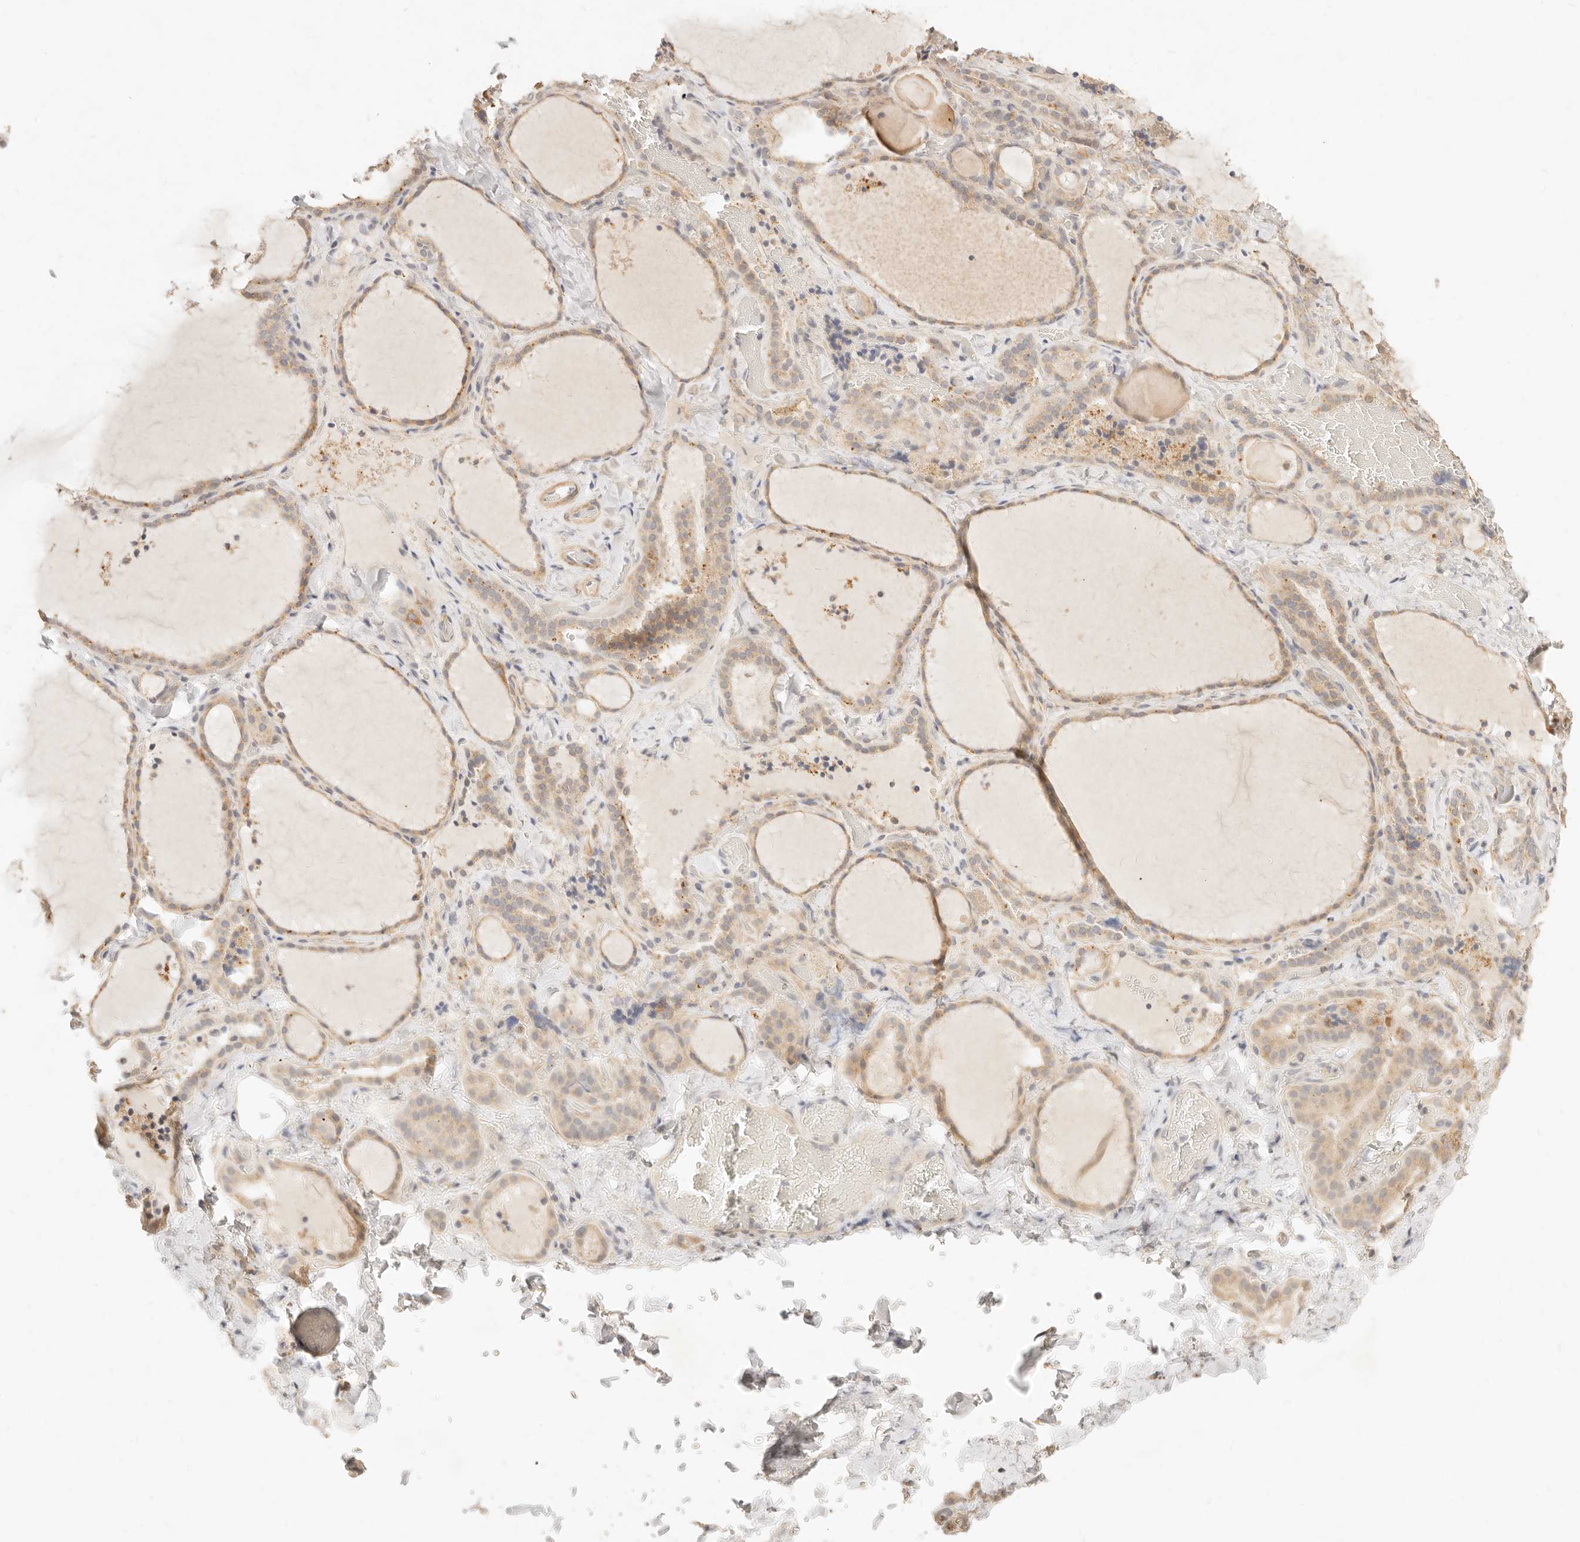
{"staining": {"intensity": "weak", "quantity": ">75%", "location": "cytoplasmic/membranous"}, "tissue": "thyroid gland", "cell_type": "Glandular cells", "image_type": "normal", "snomed": [{"axis": "morphology", "description": "Normal tissue, NOS"}, {"axis": "topography", "description": "Thyroid gland"}], "caption": "Thyroid gland stained for a protein (brown) reveals weak cytoplasmic/membranous positive expression in about >75% of glandular cells.", "gene": "RUBCNL", "patient": {"sex": "female", "age": 22}}